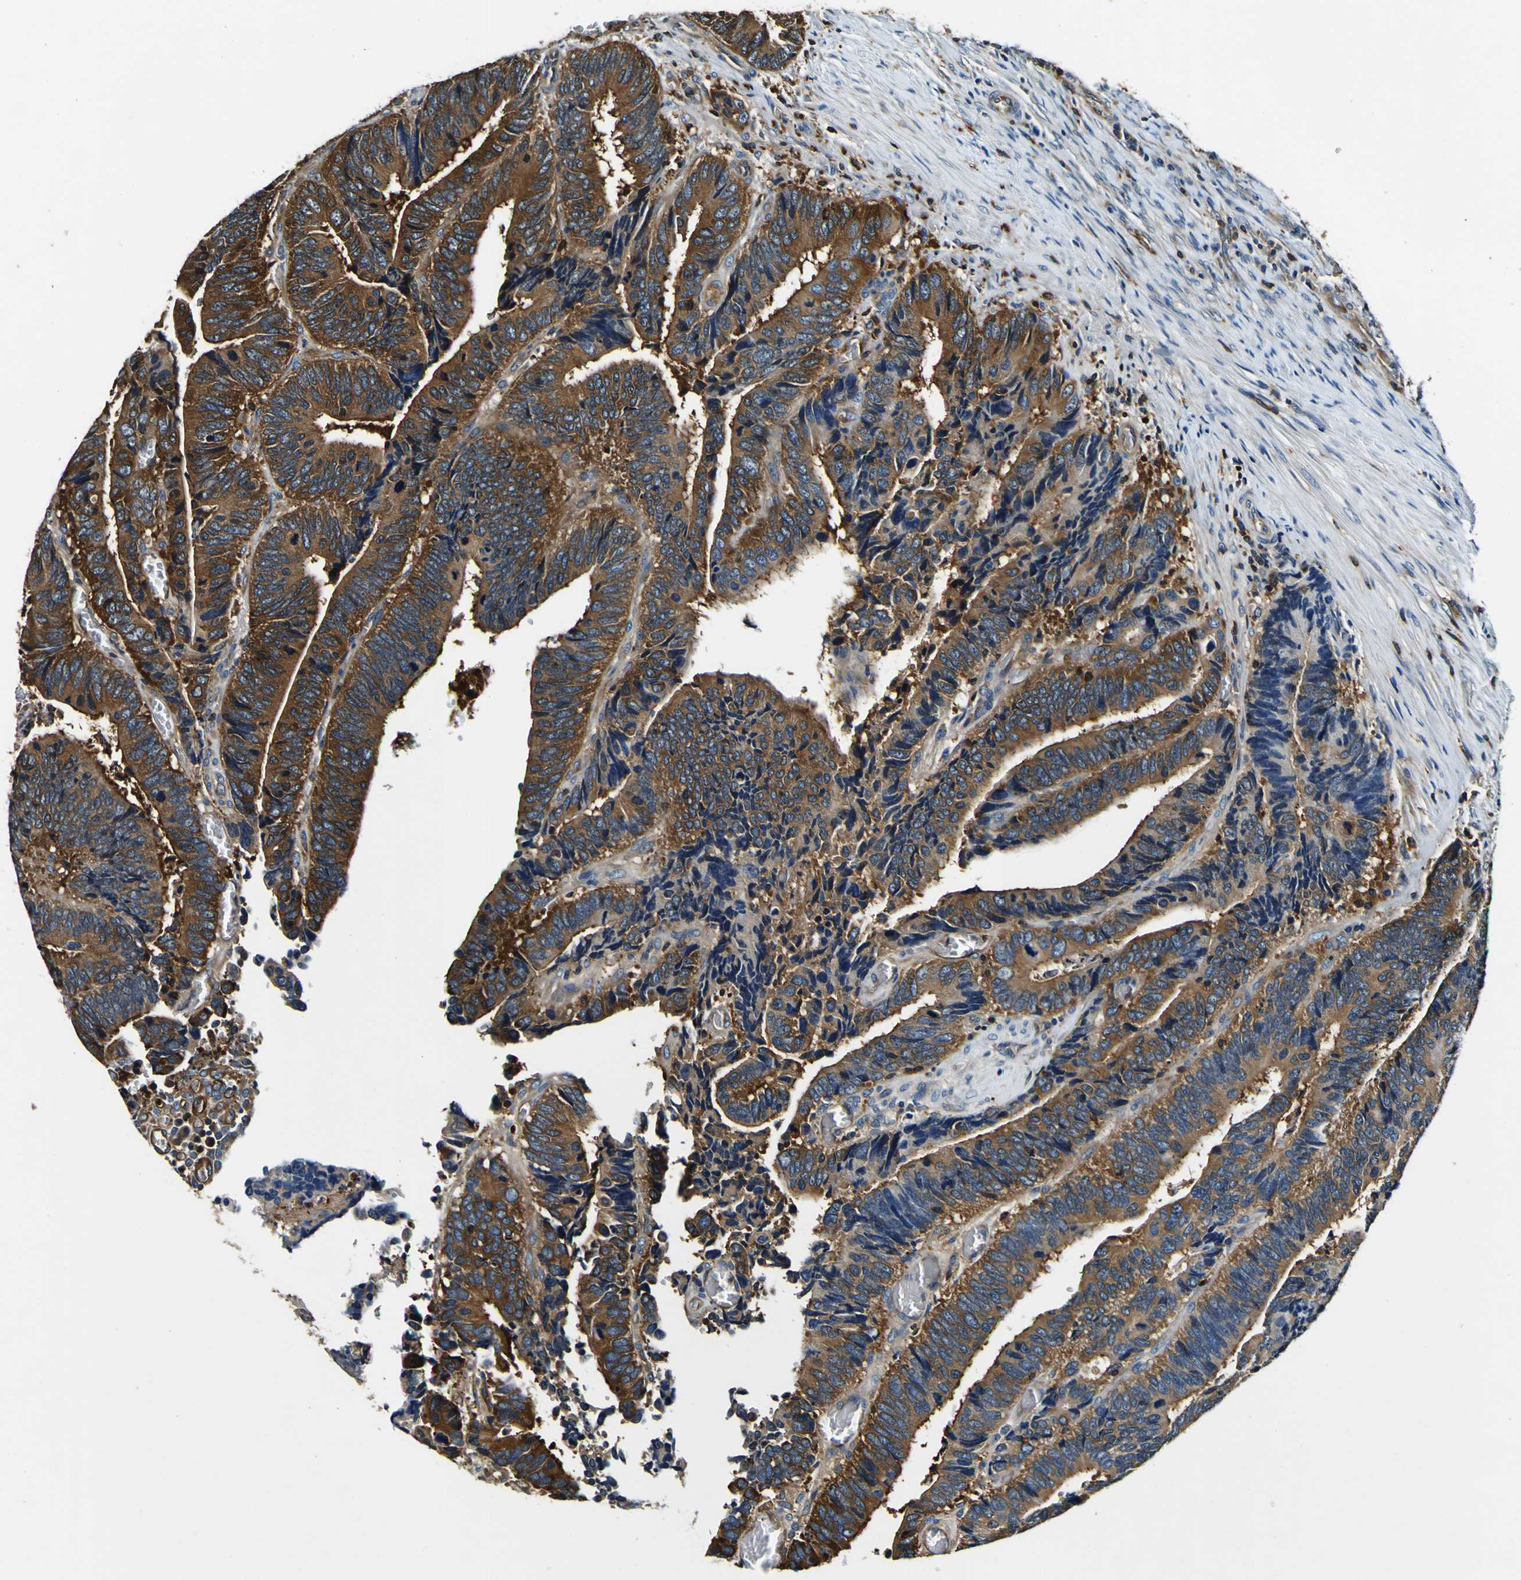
{"staining": {"intensity": "strong", "quantity": ">75%", "location": "cytoplasmic/membranous"}, "tissue": "colorectal cancer", "cell_type": "Tumor cells", "image_type": "cancer", "snomed": [{"axis": "morphology", "description": "Adenocarcinoma, NOS"}, {"axis": "topography", "description": "Colon"}], "caption": "DAB immunohistochemical staining of colorectal cancer (adenocarcinoma) demonstrates strong cytoplasmic/membranous protein positivity in approximately >75% of tumor cells.", "gene": "RHOT2", "patient": {"sex": "male", "age": 72}}